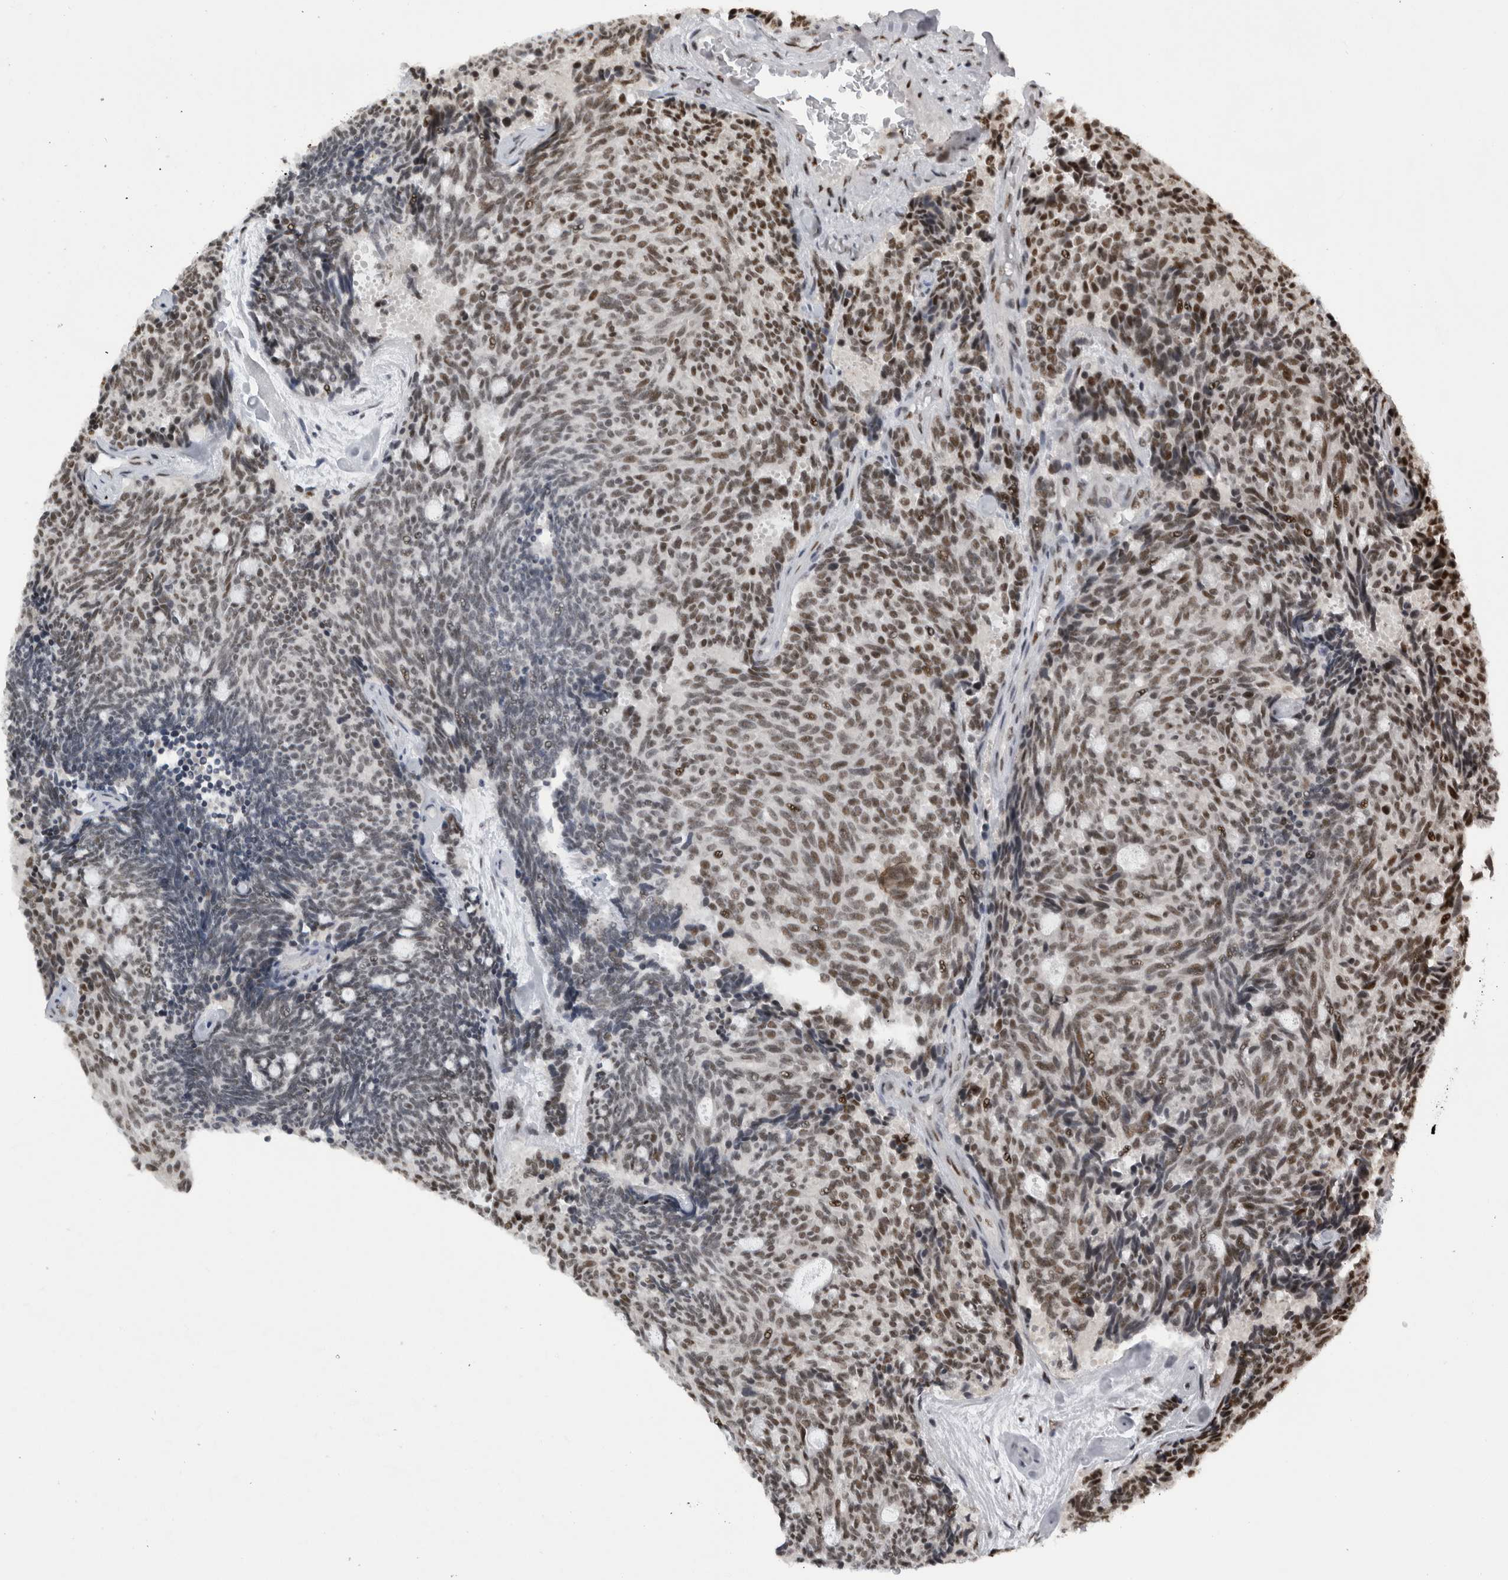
{"staining": {"intensity": "weak", "quantity": "25%-75%", "location": "nuclear"}, "tissue": "carcinoid", "cell_type": "Tumor cells", "image_type": "cancer", "snomed": [{"axis": "morphology", "description": "Carcinoid, malignant, NOS"}, {"axis": "topography", "description": "Pancreas"}], "caption": "Protein staining displays weak nuclear expression in about 25%-75% of tumor cells in carcinoid (malignant).", "gene": "ZSCAN2", "patient": {"sex": "female", "age": 54}}